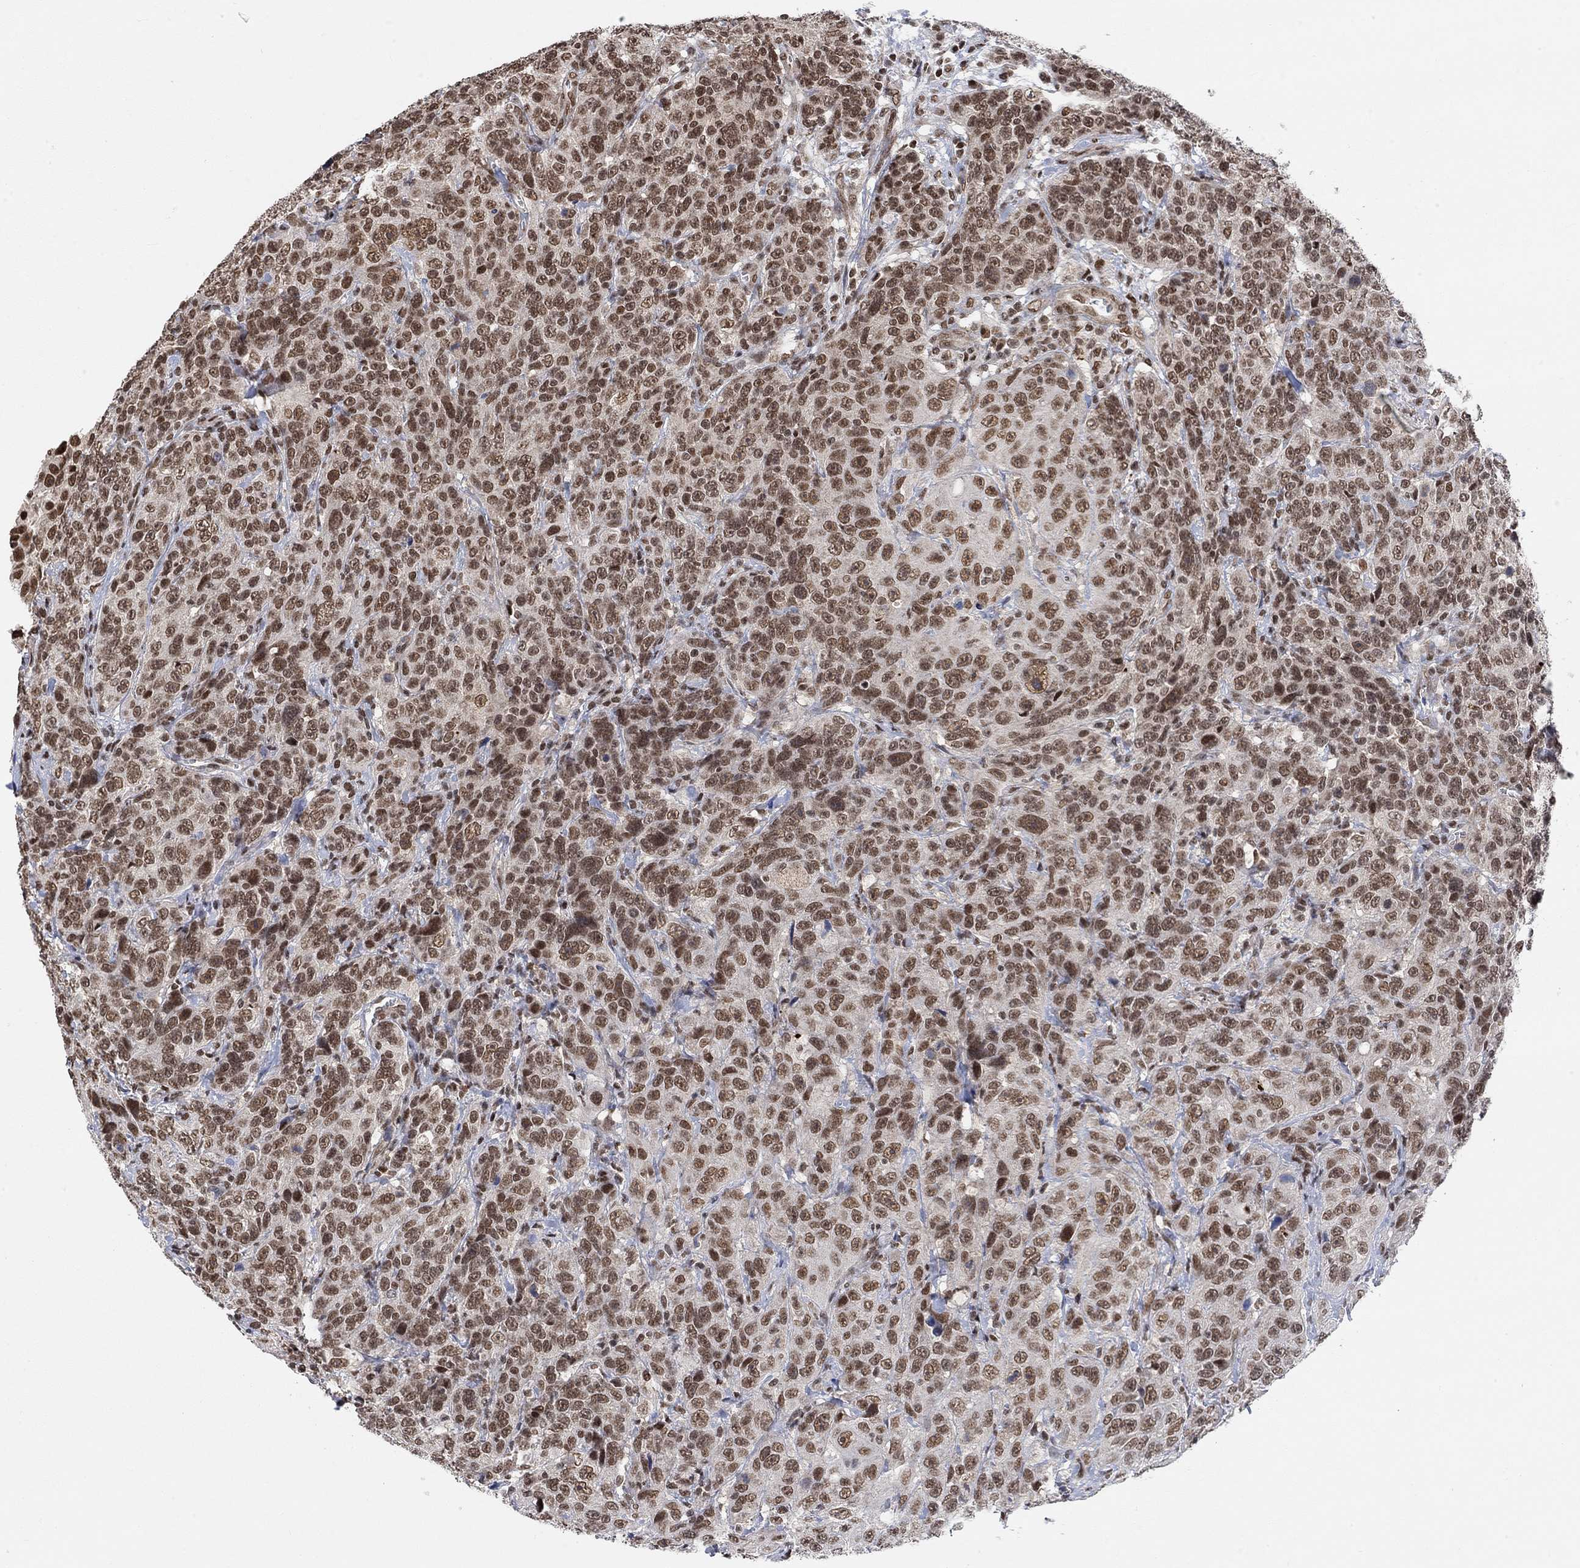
{"staining": {"intensity": "strong", "quantity": ">75%", "location": "nuclear"}, "tissue": "urothelial cancer", "cell_type": "Tumor cells", "image_type": "cancer", "snomed": [{"axis": "morphology", "description": "Urothelial carcinoma, NOS"}, {"axis": "morphology", "description": "Urothelial carcinoma, High grade"}, {"axis": "topography", "description": "Urinary bladder"}], "caption": "A histopathology image of urothelial cancer stained for a protein reveals strong nuclear brown staining in tumor cells. Immunohistochemistry stains the protein in brown and the nuclei are stained blue.", "gene": "THAP8", "patient": {"sex": "female", "age": 73}}